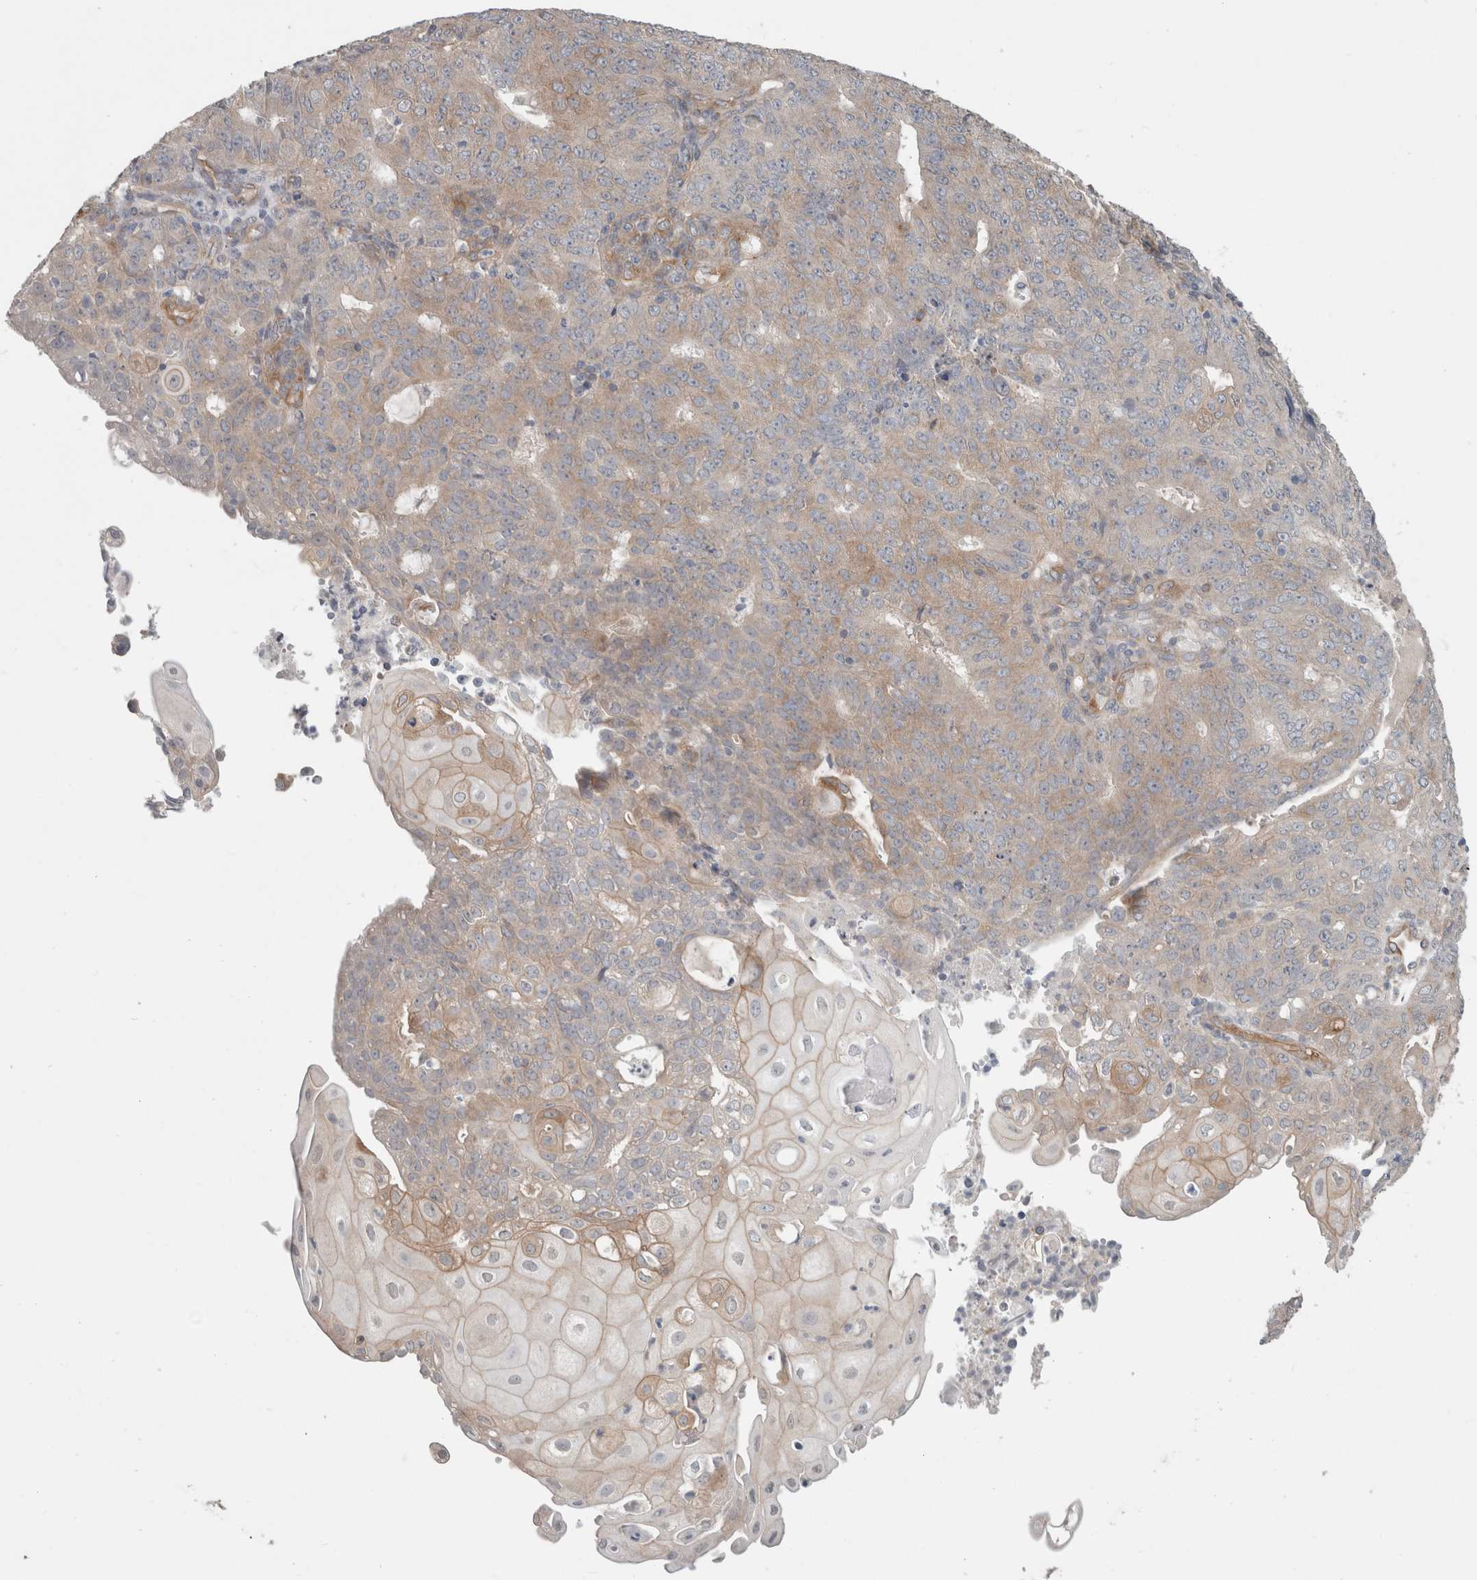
{"staining": {"intensity": "moderate", "quantity": "25%-75%", "location": "cytoplasmic/membranous"}, "tissue": "endometrial cancer", "cell_type": "Tumor cells", "image_type": "cancer", "snomed": [{"axis": "morphology", "description": "Adenocarcinoma, NOS"}, {"axis": "topography", "description": "Endometrium"}], "caption": "Immunohistochemistry (IHC) (DAB) staining of endometrial cancer displays moderate cytoplasmic/membranous protein staining in about 25%-75% of tumor cells. Nuclei are stained in blue.", "gene": "RASAL2", "patient": {"sex": "female", "age": 32}}